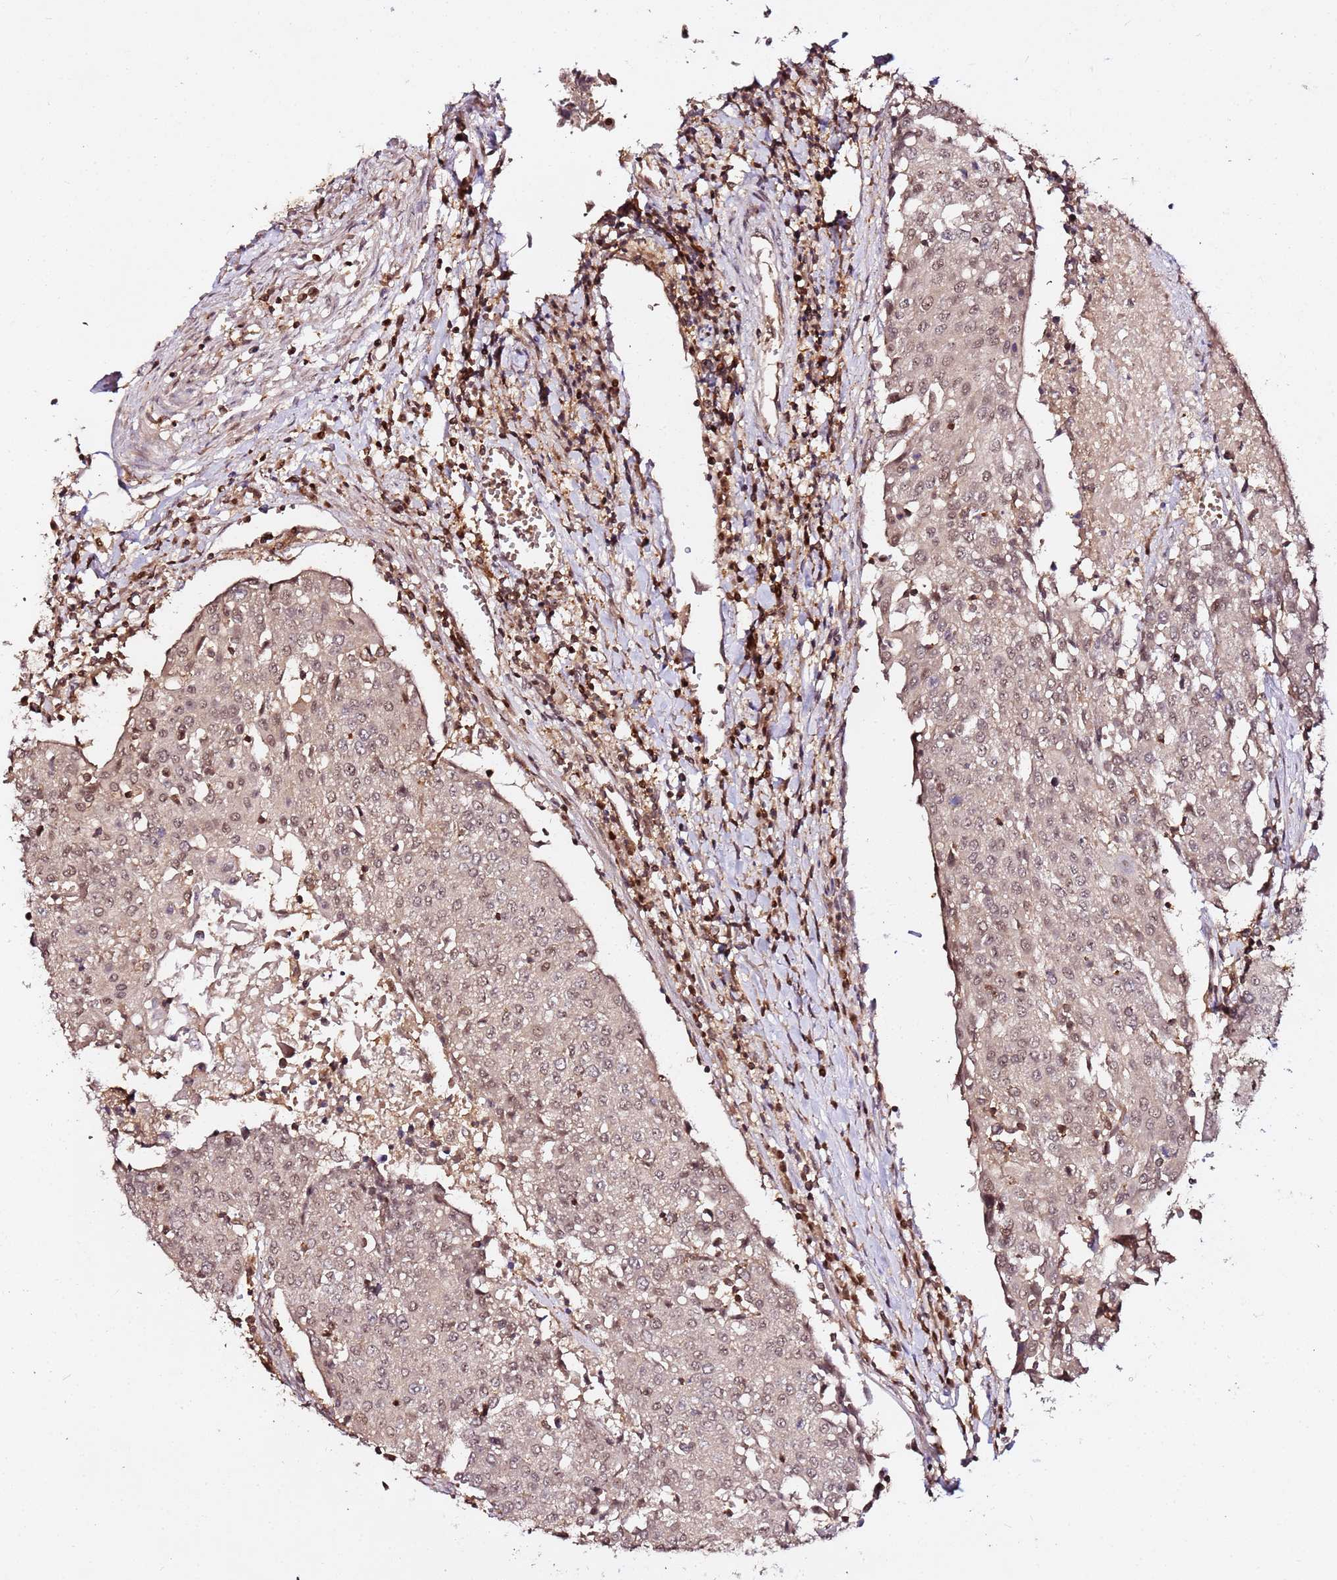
{"staining": {"intensity": "weak", "quantity": ">75%", "location": "nuclear"}, "tissue": "urothelial cancer", "cell_type": "Tumor cells", "image_type": "cancer", "snomed": [{"axis": "morphology", "description": "Urothelial carcinoma, High grade"}, {"axis": "topography", "description": "Urinary bladder"}], "caption": "IHC photomicrograph of neoplastic tissue: urothelial cancer stained using IHC demonstrates low levels of weak protein expression localized specifically in the nuclear of tumor cells, appearing as a nuclear brown color.", "gene": "OR5V1", "patient": {"sex": "female", "age": 85}}